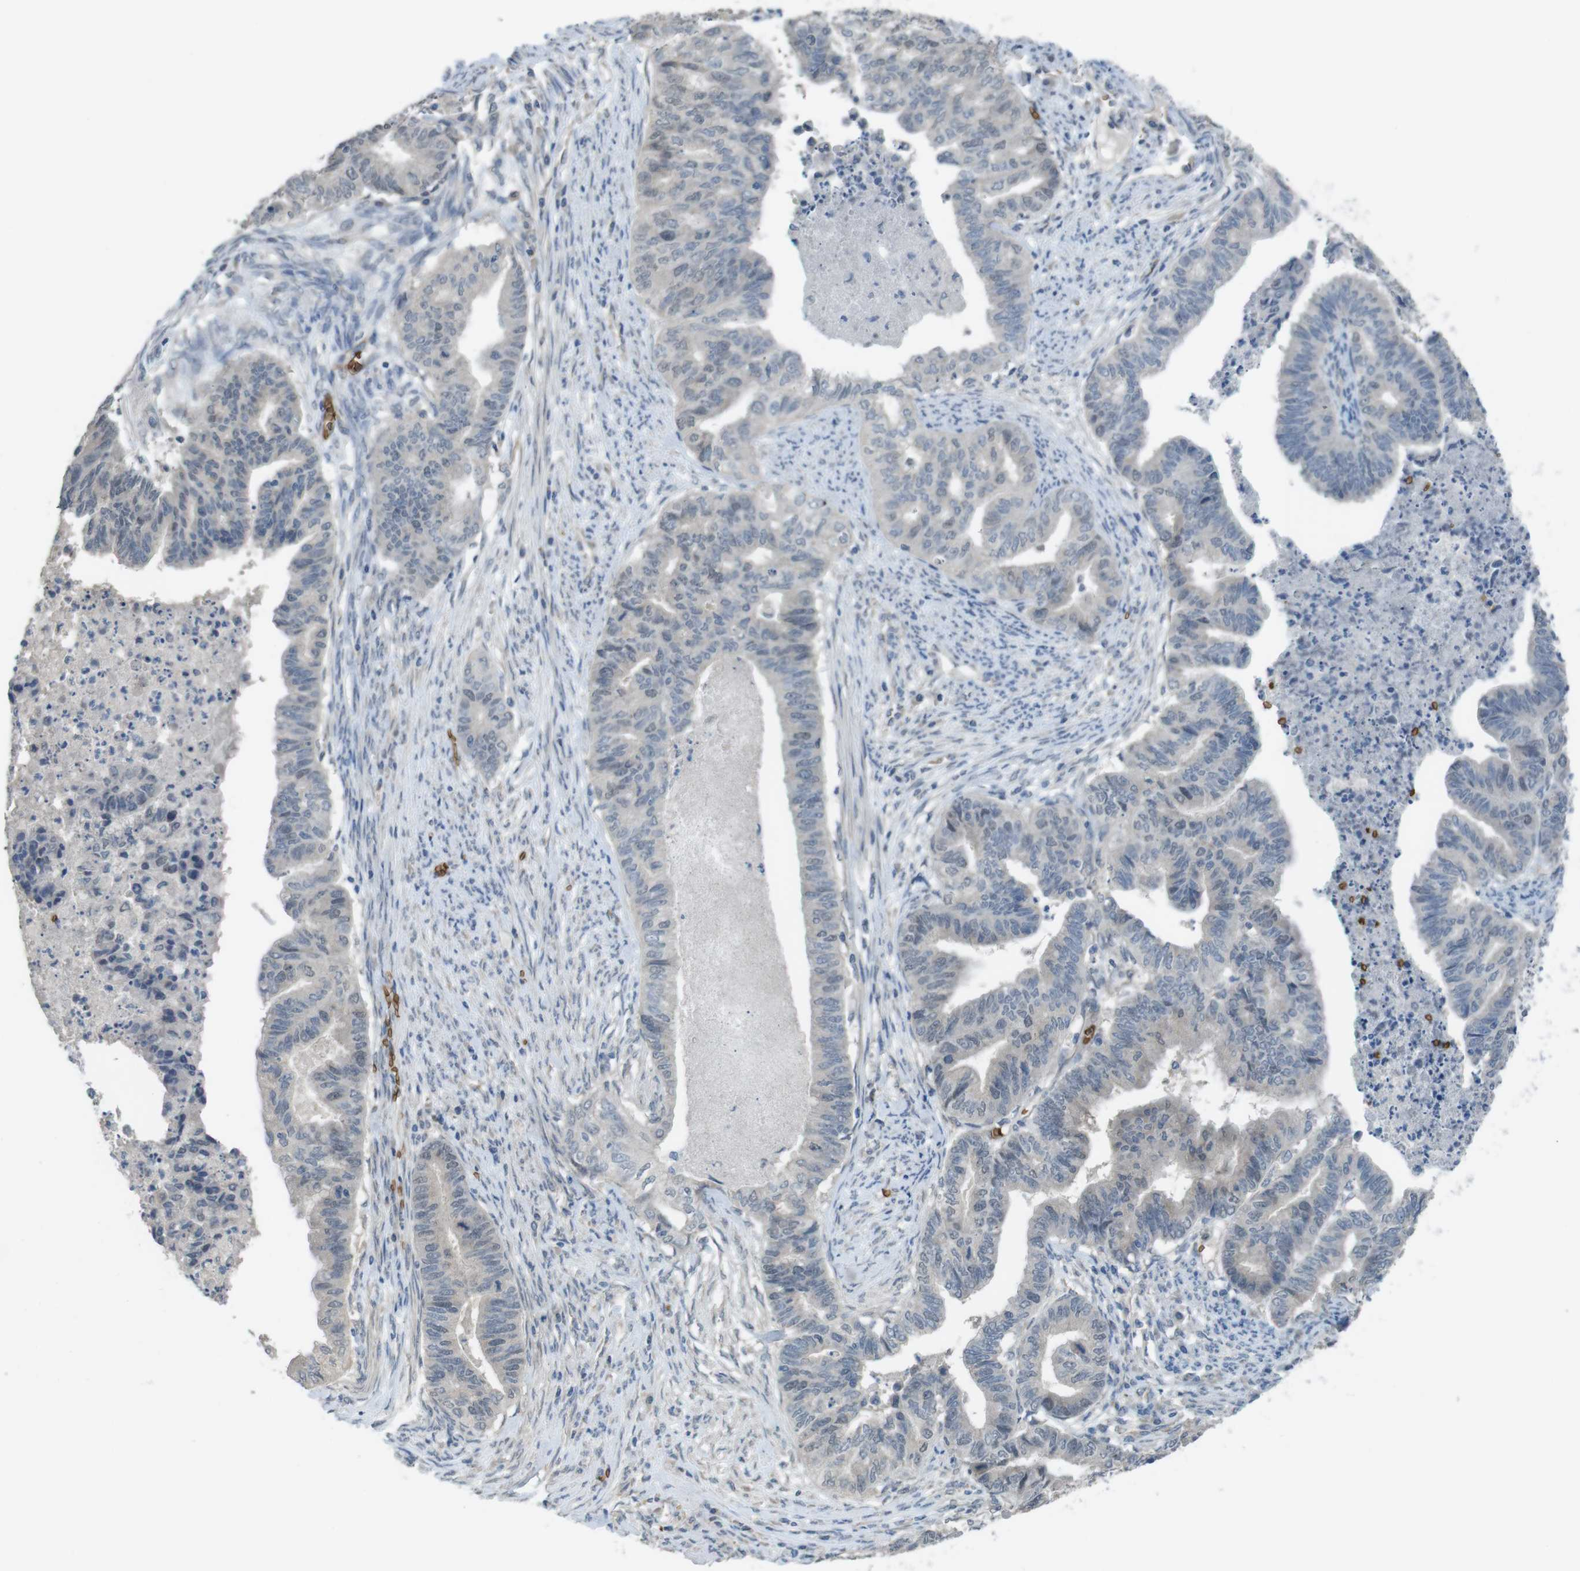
{"staining": {"intensity": "negative", "quantity": "none", "location": "none"}, "tissue": "endometrial cancer", "cell_type": "Tumor cells", "image_type": "cancer", "snomed": [{"axis": "morphology", "description": "Adenocarcinoma, NOS"}, {"axis": "topography", "description": "Endometrium"}], "caption": "High magnification brightfield microscopy of endometrial cancer (adenocarcinoma) stained with DAB (3,3'-diaminobenzidine) (brown) and counterstained with hematoxylin (blue): tumor cells show no significant staining.", "gene": "GYPA", "patient": {"sex": "female", "age": 79}}